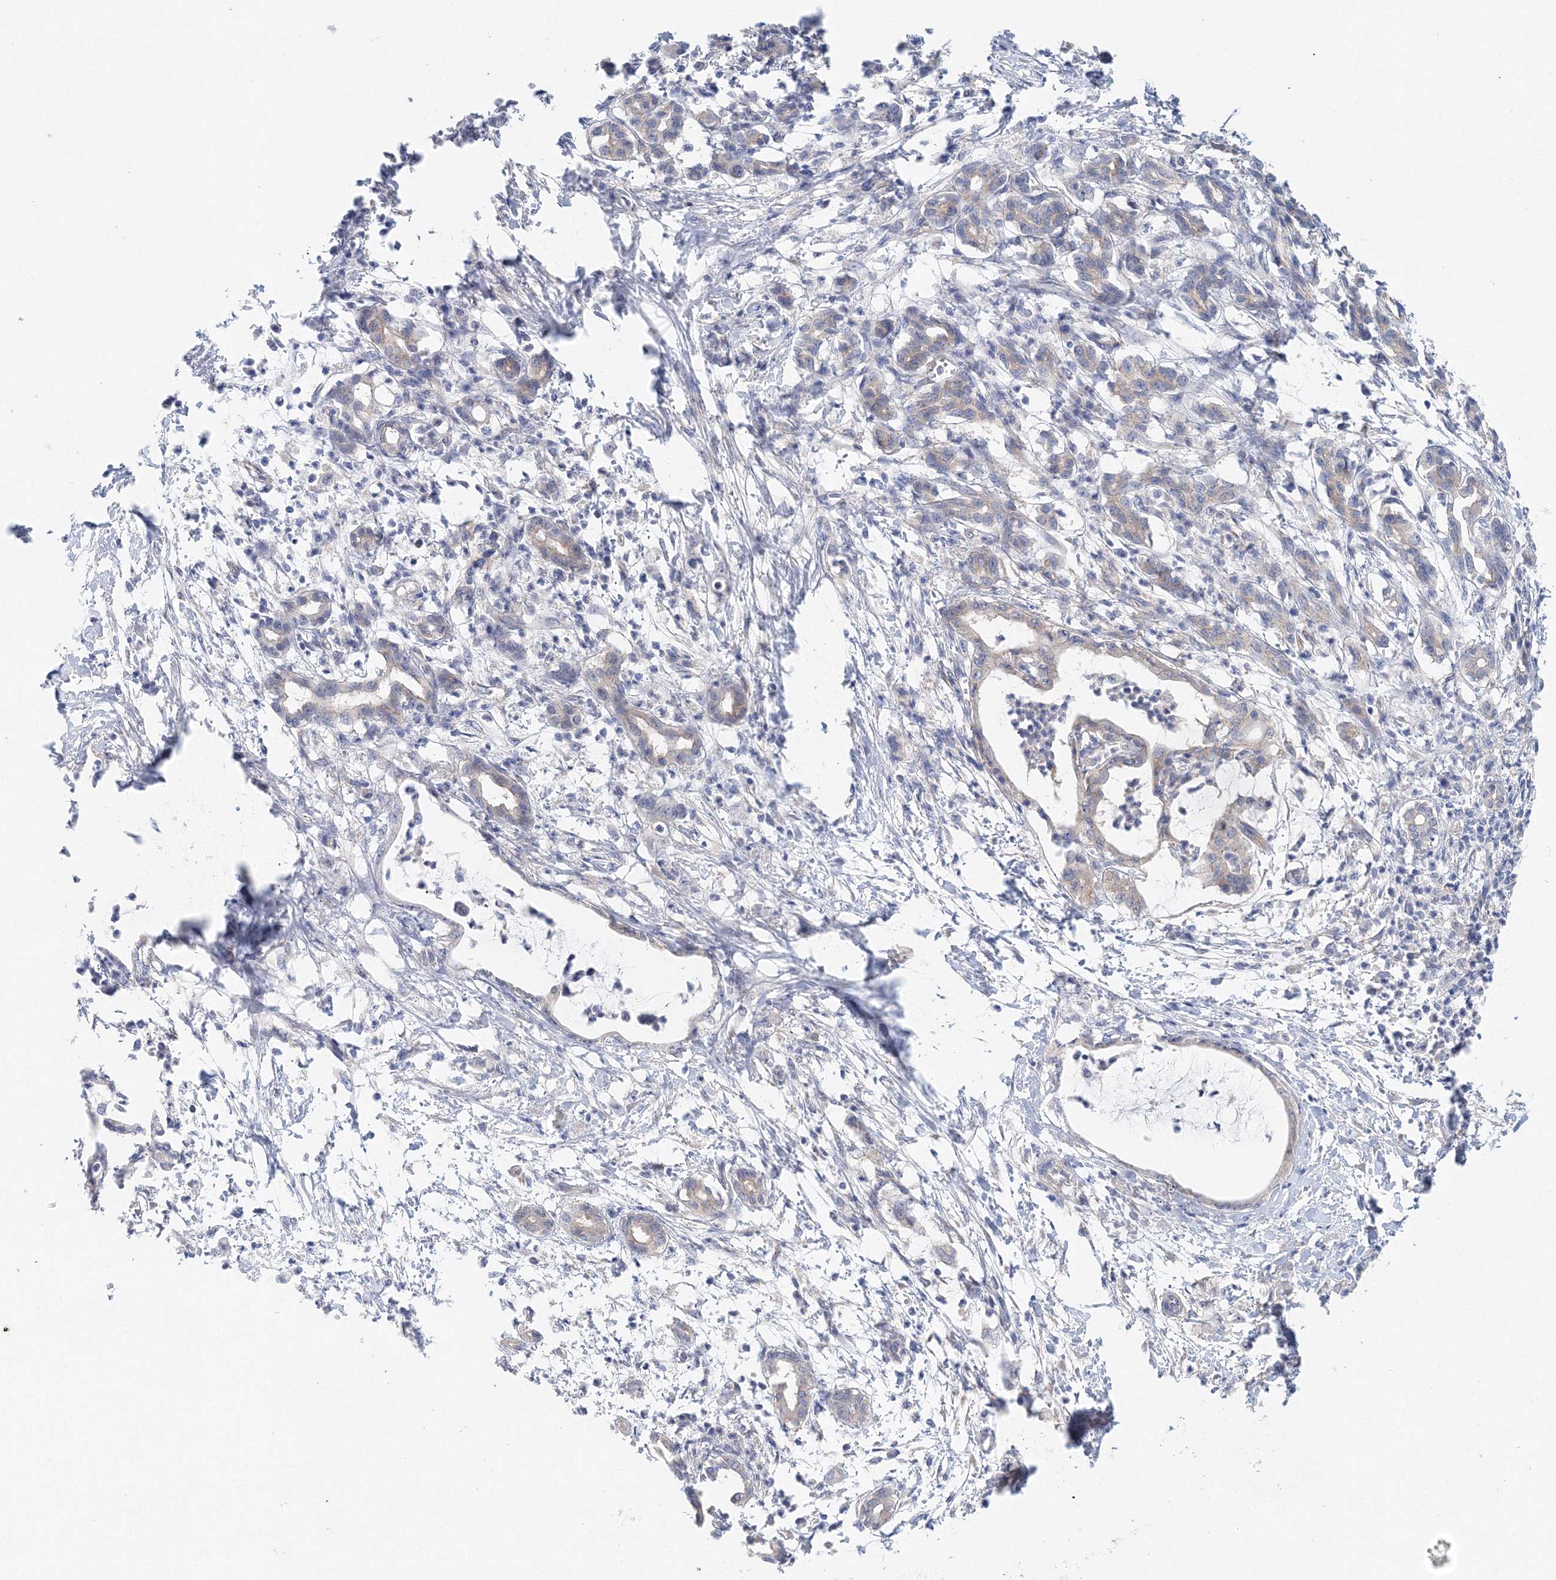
{"staining": {"intensity": "weak", "quantity": "25%-75%", "location": "cytoplasmic/membranous"}, "tissue": "pancreatic cancer", "cell_type": "Tumor cells", "image_type": "cancer", "snomed": [{"axis": "morphology", "description": "Adenocarcinoma, NOS"}, {"axis": "topography", "description": "Pancreas"}], "caption": "Pancreatic adenocarcinoma stained for a protein (brown) demonstrates weak cytoplasmic/membranous positive staining in about 25%-75% of tumor cells.", "gene": "TPRKB", "patient": {"sex": "female", "age": 55}}